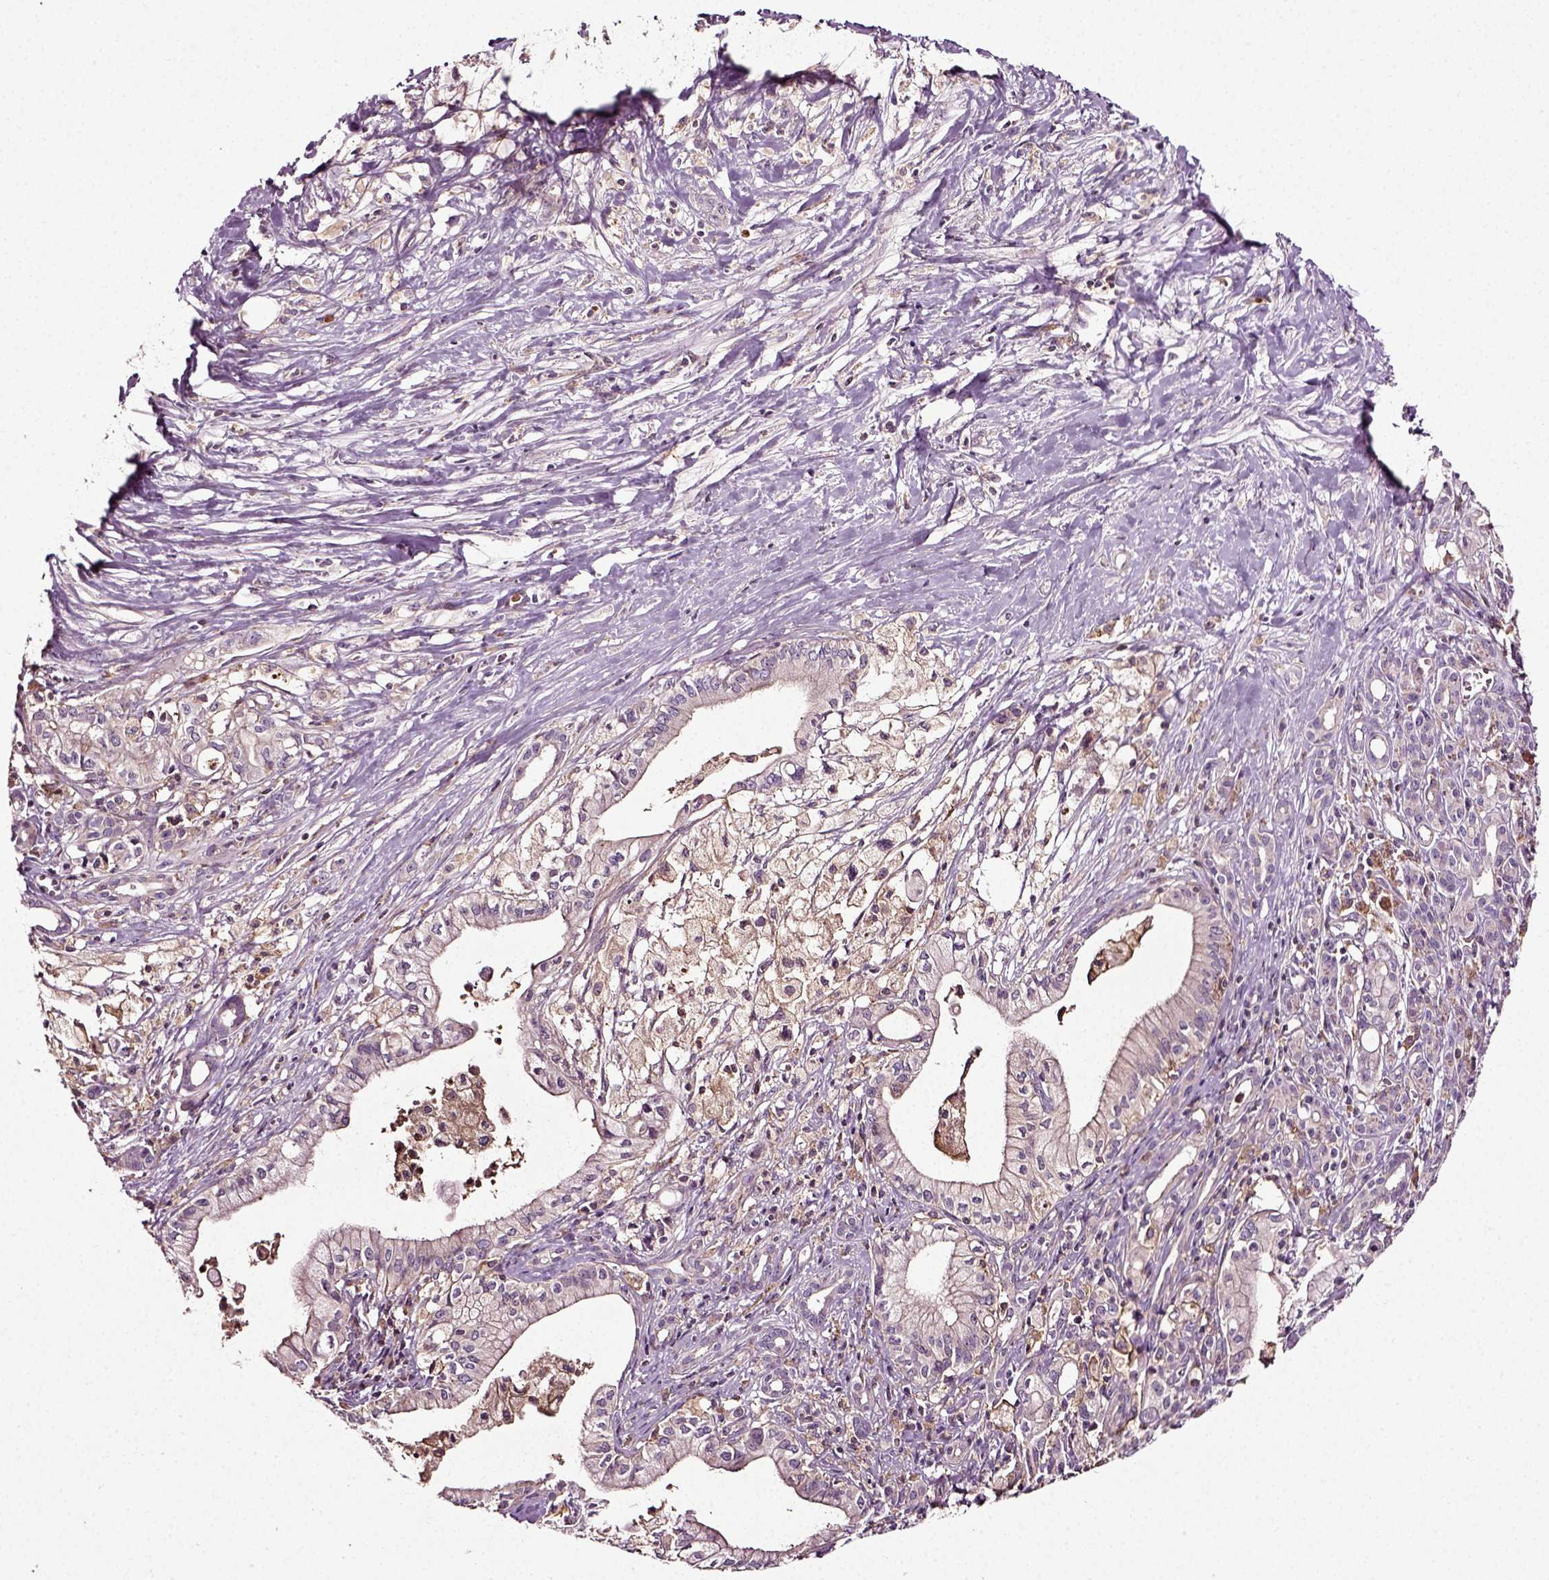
{"staining": {"intensity": "negative", "quantity": "none", "location": "none"}, "tissue": "pancreatic cancer", "cell_type": "Tumor cells", "image_type": "cancer", "snomed": [{"axis": "morphology", "description": "Adenocarcinoma, NOS"}, {"axis": "topography", "description": "Pancreas"}], "caption": "Micrograph shows no significant protein expression in tumor cells of pancreatic adenocarcinoma. Brightfield microscopy of immunohistochemistry (IHC) stained with DAB (brown) and hematoxylin (blue), captured at high magnification.", "gene": "RHOF", "patient": {"sex": "male", "age": 71}}